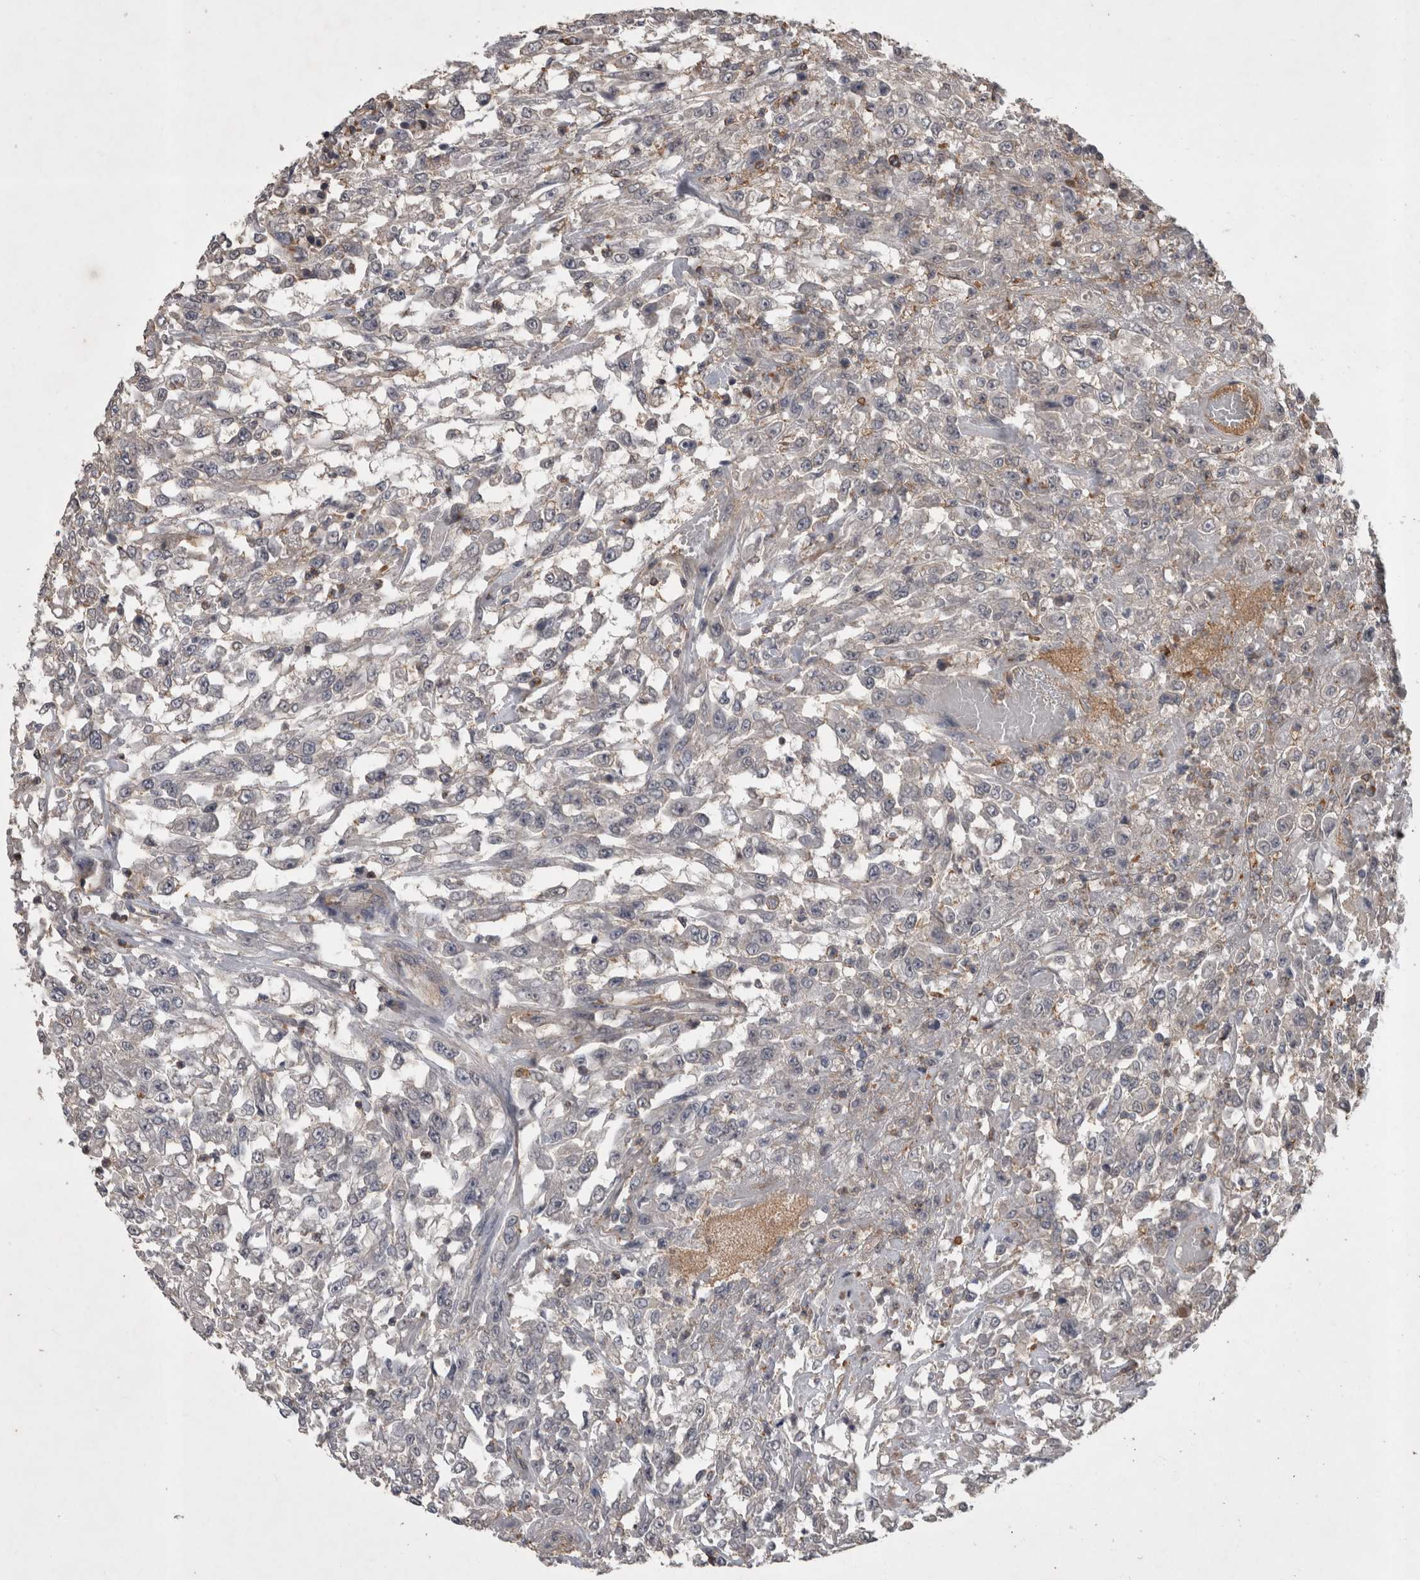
{"staining": {"intensity": "negative", "quantity": "none", "location": "none"}, "tissue": "urothelial cancer", "cell_type": "Tumor cells", "image_type": "cancer", "snomed": [{"axis": "morphology", "description": "Urothelial carcinoma, High grade"}, {"axis": "topography", "description": "Urinary bladder"}], "caption": "The photomicrograph displays no staining of tumor cells in urothelial cancer.", "gene": "SPATA48", "patient": {"sex": "male", "age": 46}}